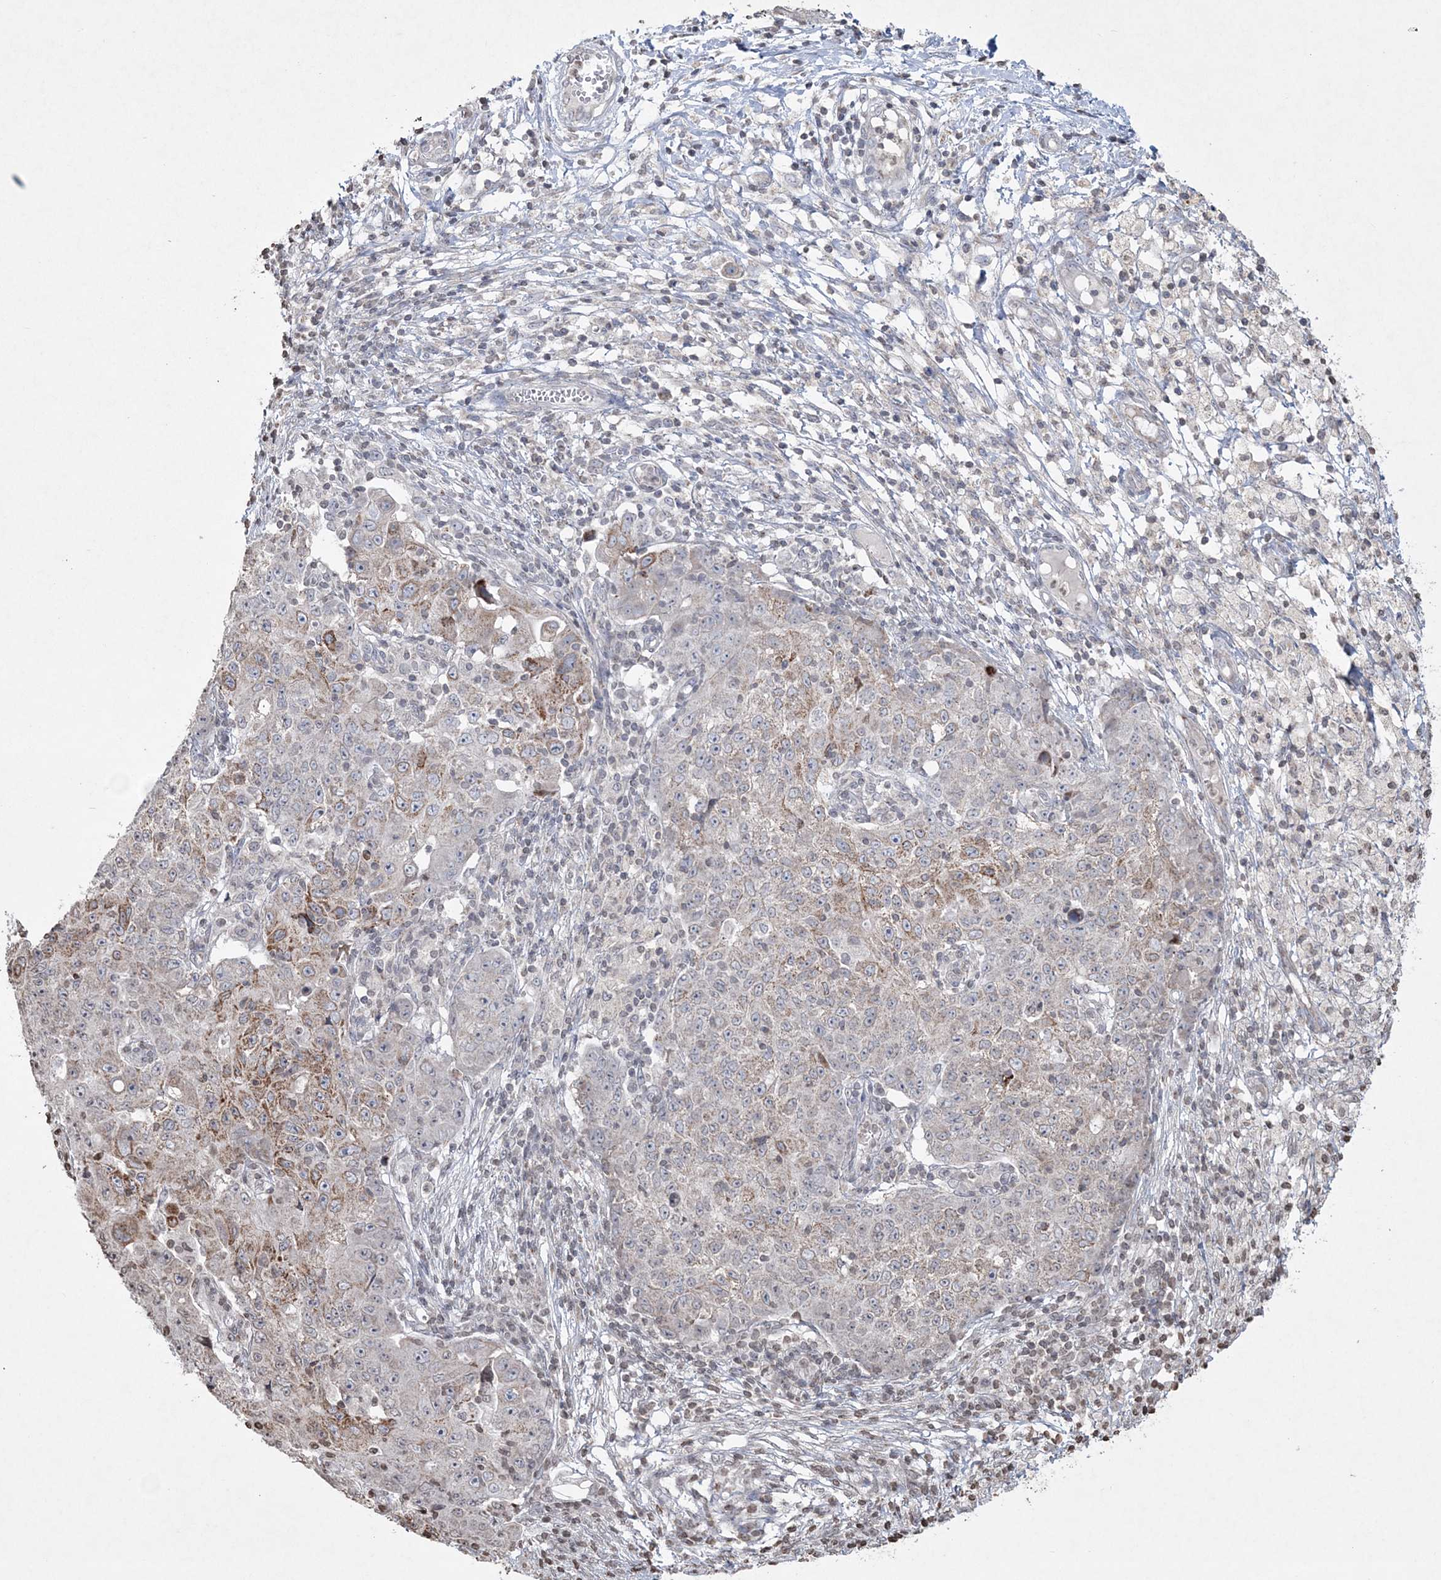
{"staining": {"intensity": "moderate", "quantity": "<25%", "location": "cytoplasmic/membranous"}, "tissue": "ovarian cancer", "cell_type": "Tumor cells", "image_type": "cancer", "snomed": [{"axis": "morphology", "description": "Carcinoma, endometroid"}, {"axis": "topography", "description": "Ovary"}], "caption": "Ovarian cancer stained for a protein (brown) exhibits moderate cytoplasmic/membranous positive staining in about <25% of tumor cells.", "gene": "TTC7A", "patient": {"sex": "female", "age": 42}}